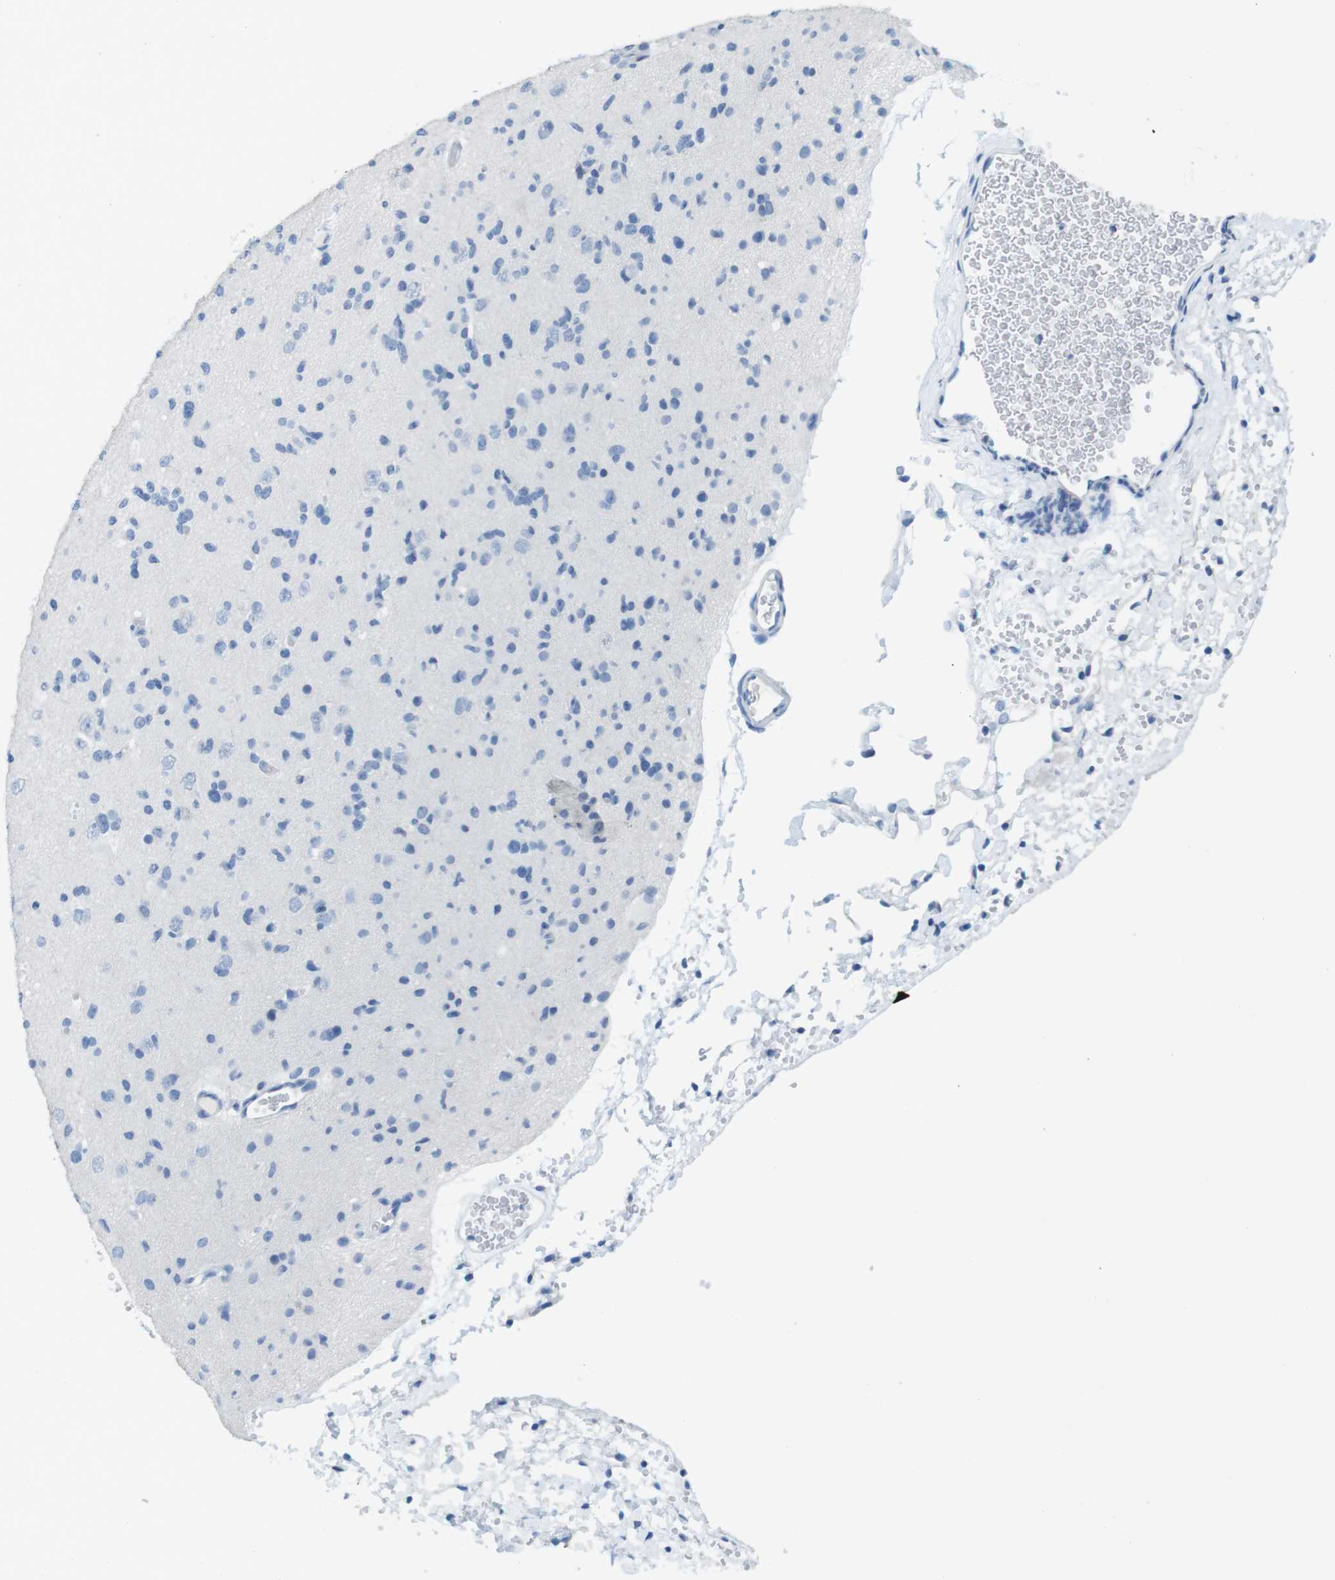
{"staining": {"intensity": "negative", "quantity": "none", "location": "none"}, "tissue": "glioma", "cell_type": "Tumor cells", "image_type": "cancer", "snomed": [{"axis": "morphology", "description": "Glioma, malignant, Low grade"}, {"axis": "topography", "description": "Brain"}], "caption": "DAB (3,3'-diaminobenzidine) immunohistochemical staining of human malignant glioma (low-grade) demonstrates no significant staining in tumor cells. The staining was performed using DAB (3,3'-diaminobenzidine) to visualize the protein expression in brown, while the nuclei were stained in blue with hematoxylin (Magnification: 20x).", "gene": "SLC35A3", "patient": {"sex": "female", "age": 22}}